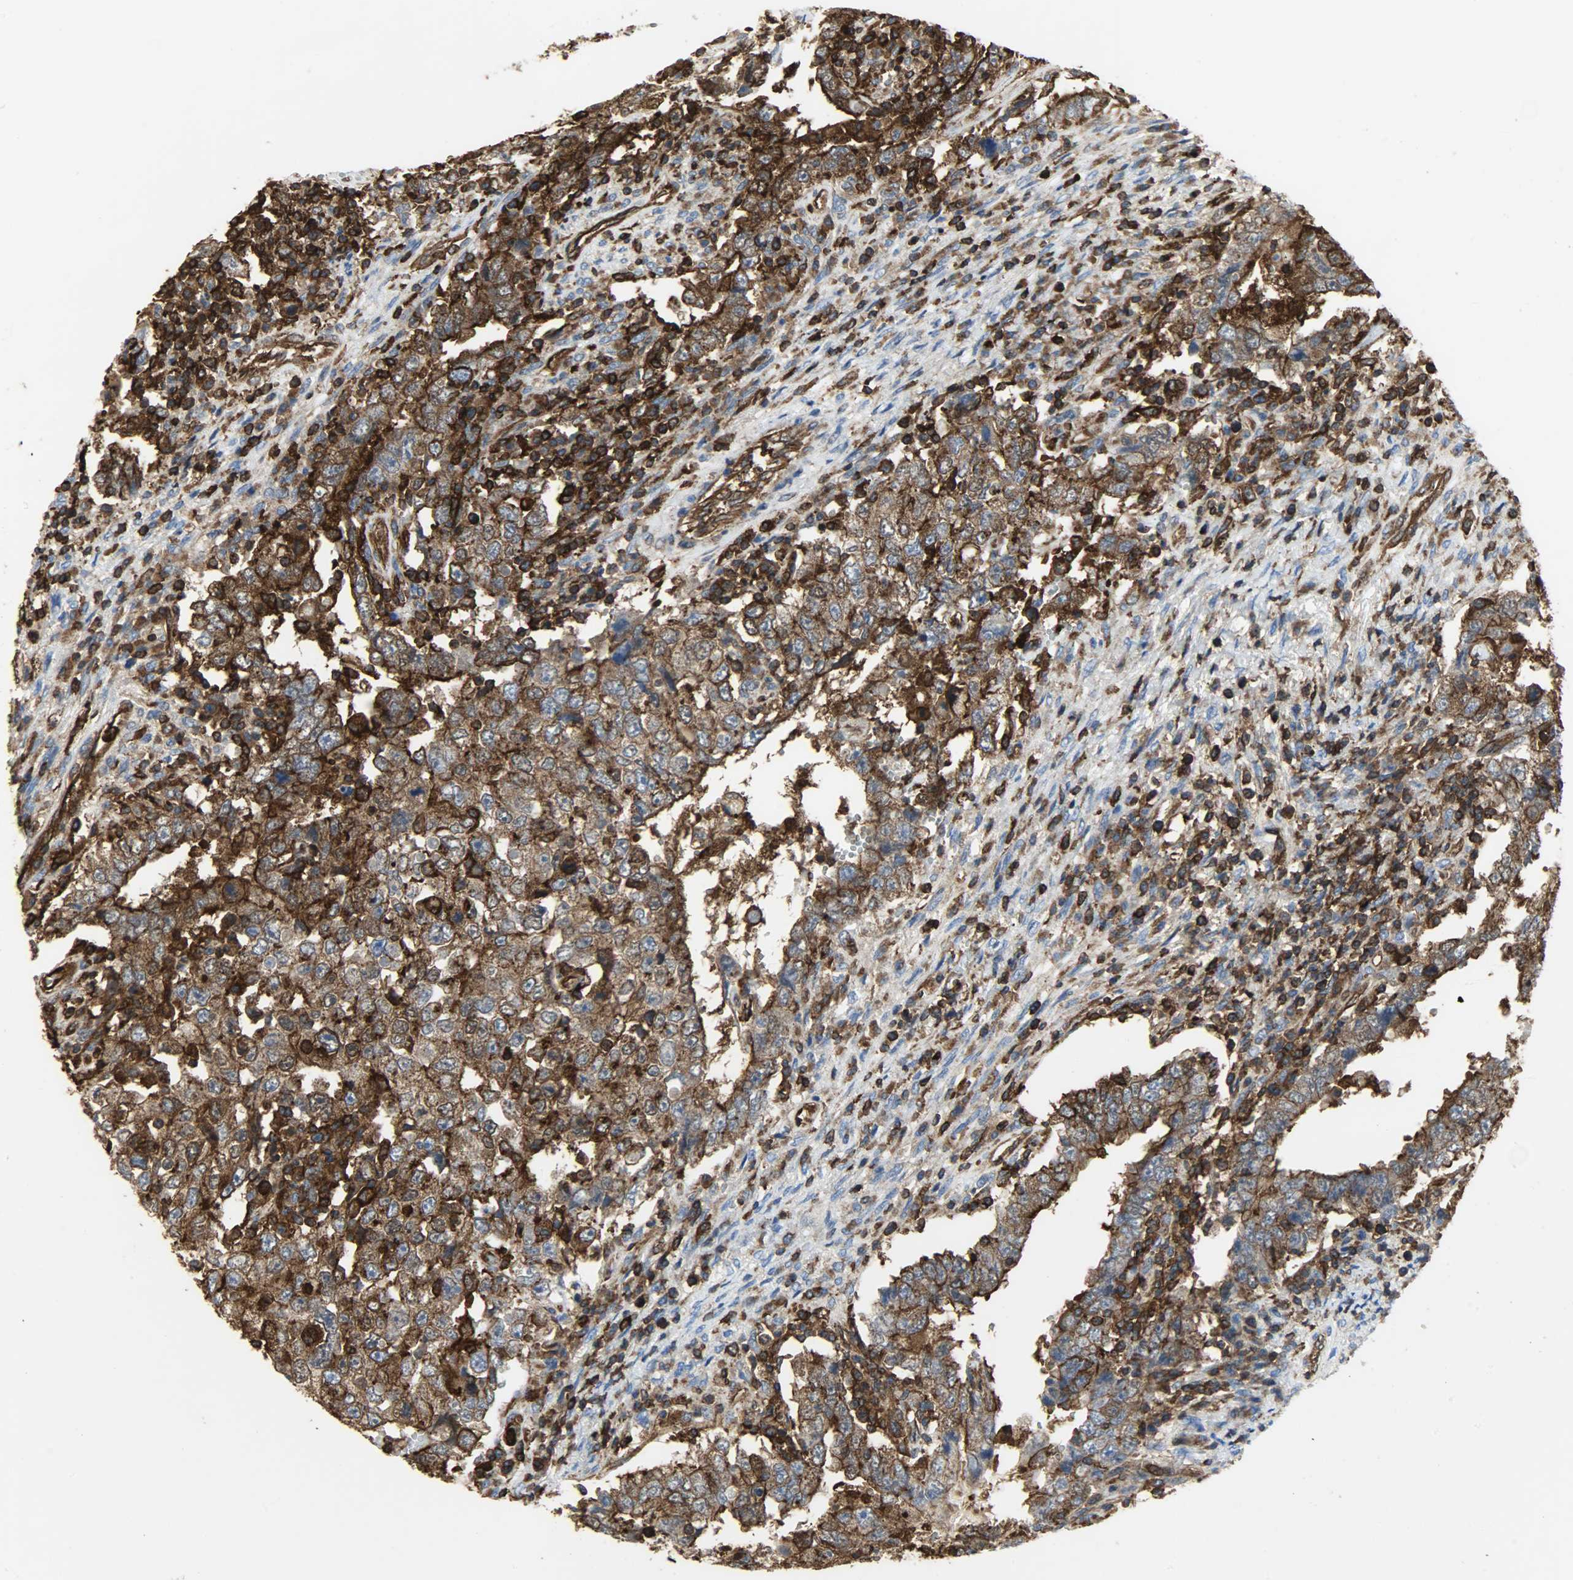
{"staining": {"intensity": "strong", "quantity": ">75%", "location": "cytoplasmic/membranous"}, "tissue": "testis cancer", "cell_type": "Tumor cells", "image_type": "cancer", "snomed": [{"axis": "morphology", "description": "Carcinoma, Embryonal, NOS"}, {"axis": "topography", "description": "Testis"}], "caption": "Brown immunohistochemical staining in testis embryonal carcinoma demonstrates strong cytoplasmic/membranous positivity in about >75% of tumor cells.", "gene": "VASP", "patient": {"sex": "male", "age": 26}}